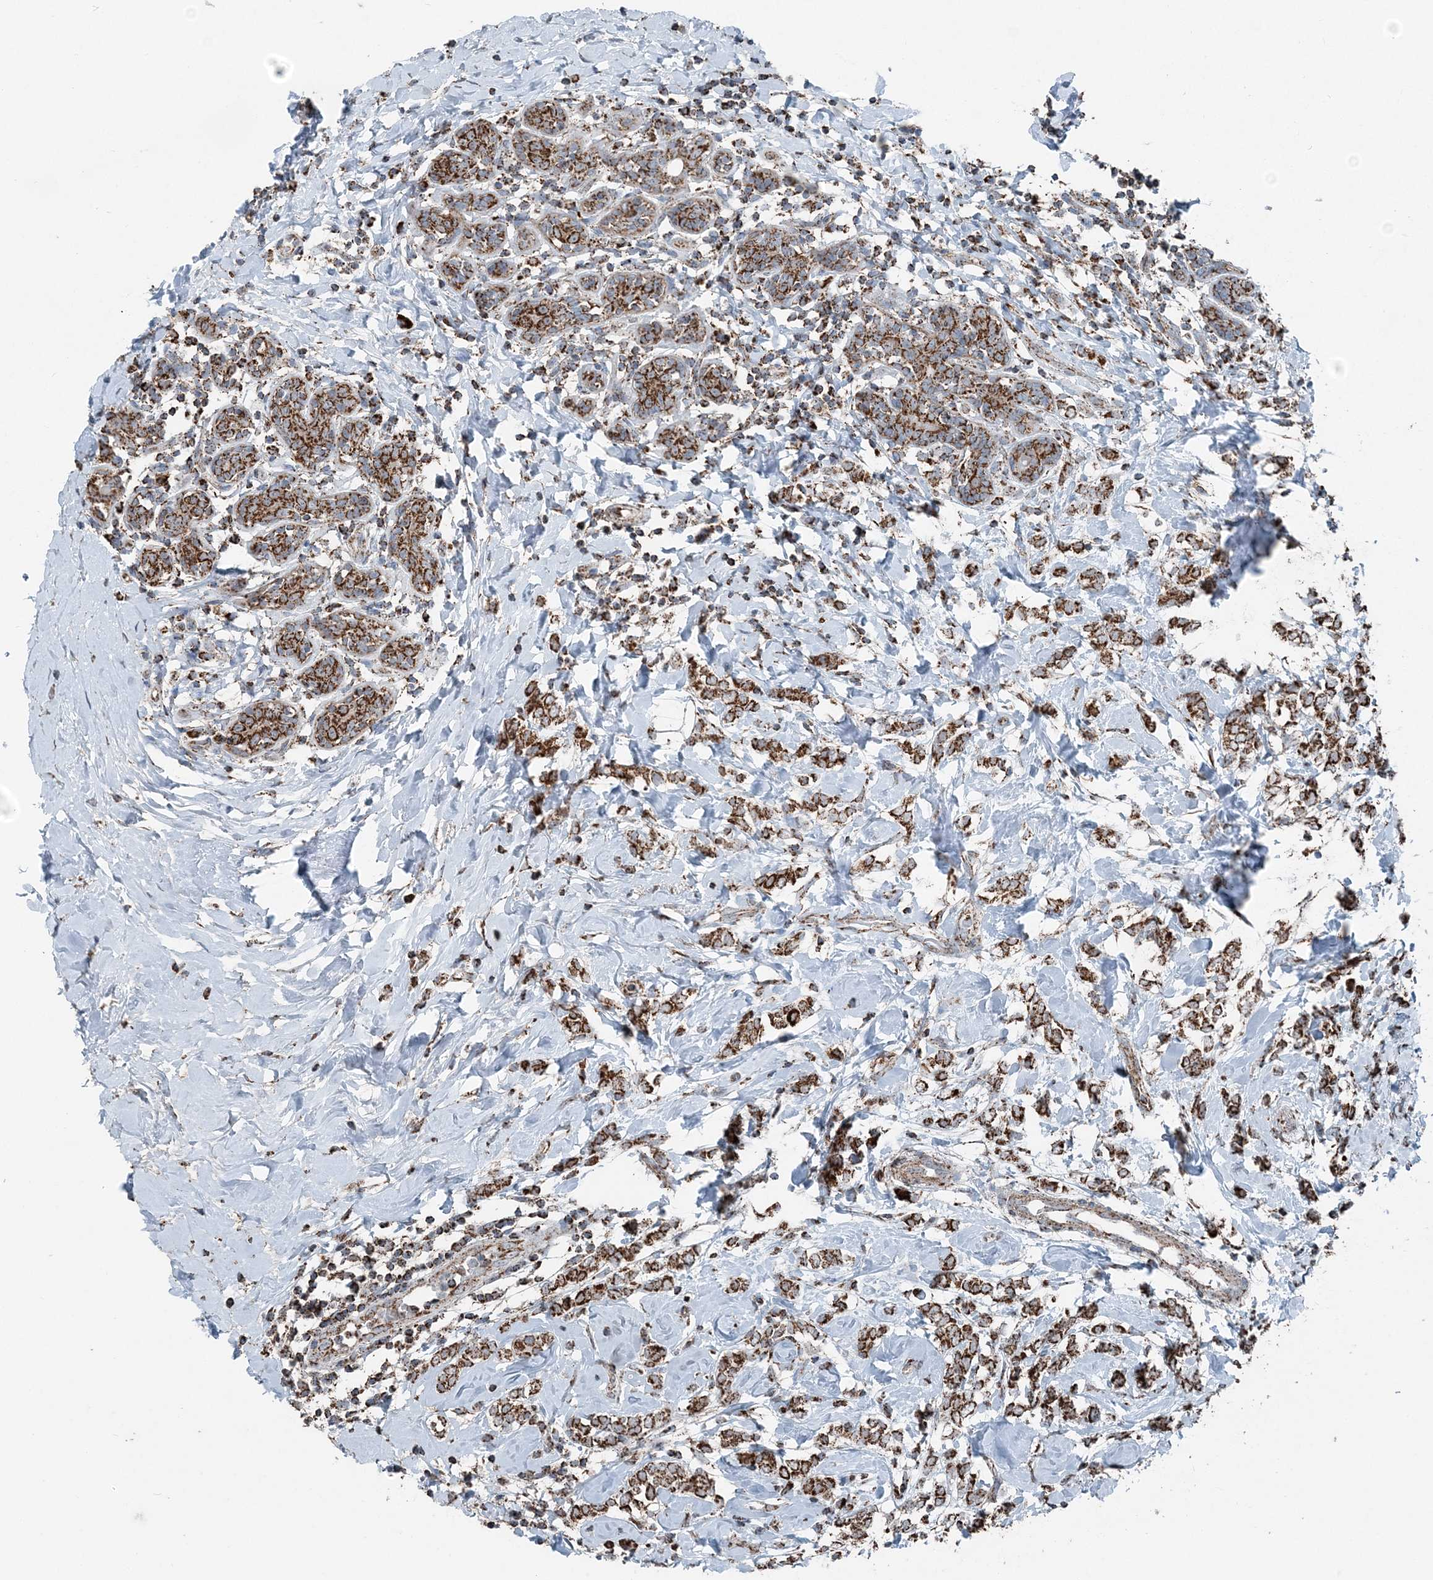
{"staining": {"intensity": "strong", "quantity": ">75%", "location": "cytoplasmic/membranous"}, "tissue": "breast cancer", "cell_type": "Tumor cells", "image_type": "cancer", "snomed": [{"axis": "morphology", "description": "Normal tissue, NOS"}, {"axis": "morphology", "description": "Lobular carcinoma"}, {"axis": "topography", "description": "Breast"}], "caption": "Breast lobular carcinoma was stained to show a protein in brown. There is high levels of strong cytoplasmic/membranous positivity in approximately >75% of tumor cells.", "gene": "SUCLG1", "patient": {"sex": "female", "age": 47}}